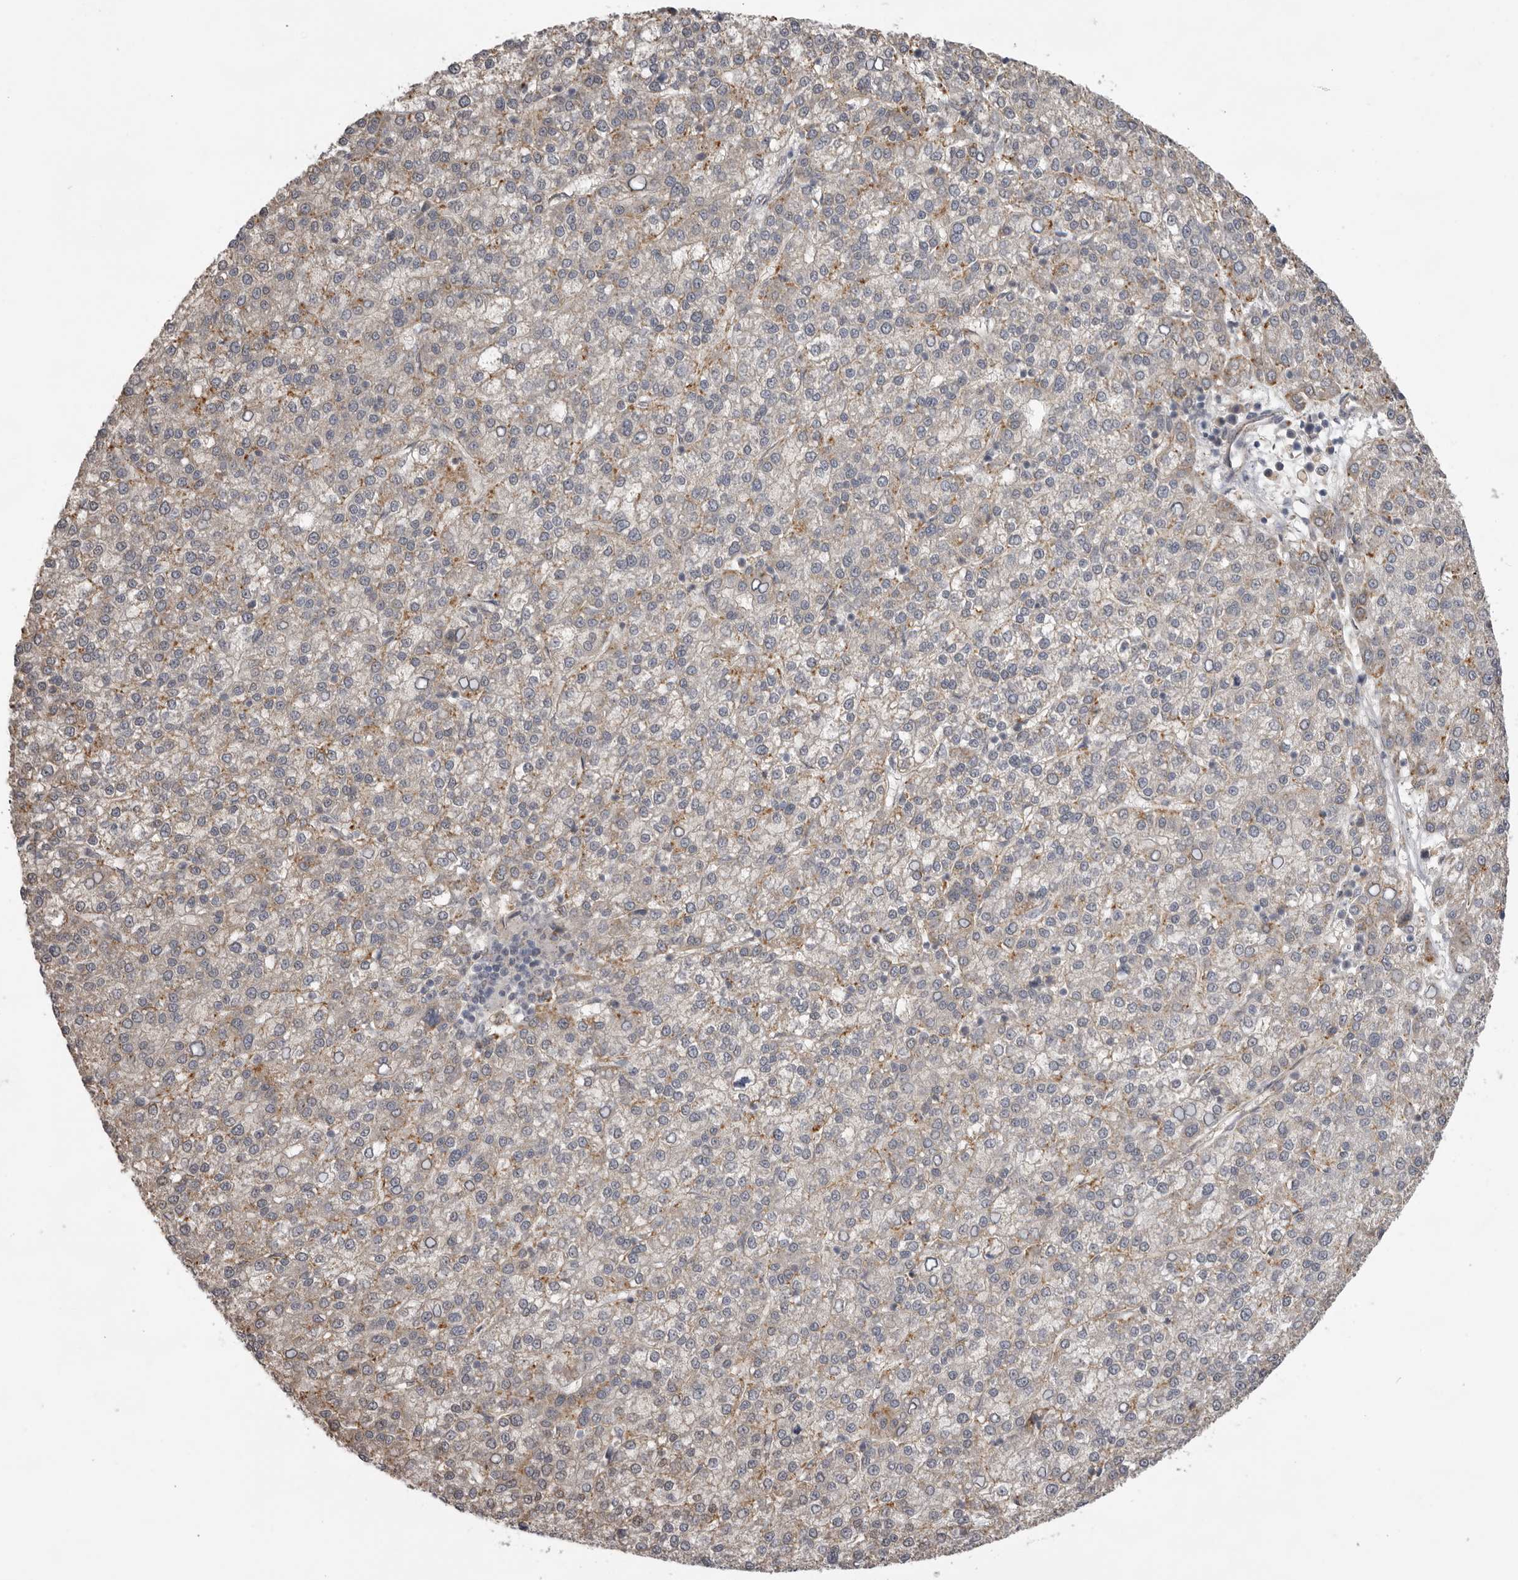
{"staining": {"intensity": "weak", "quantity": "<25%", "location": "cytoplasmic/membranous"}, "tissue": "liver cancer", "cell_type": "Tumor cells", "image_type": "cancer", "snomed": [{"axis": "morphology", "description": "Carcinoma, Hepatocellular, NOS"}, {"axis": "topography", "description": "Liver"}], "caption": "The micrograph shows no significant expression in tumor cells of liver cancer.", "gene": "TLR3", "patient": {"sex": "female", "age": 58}}